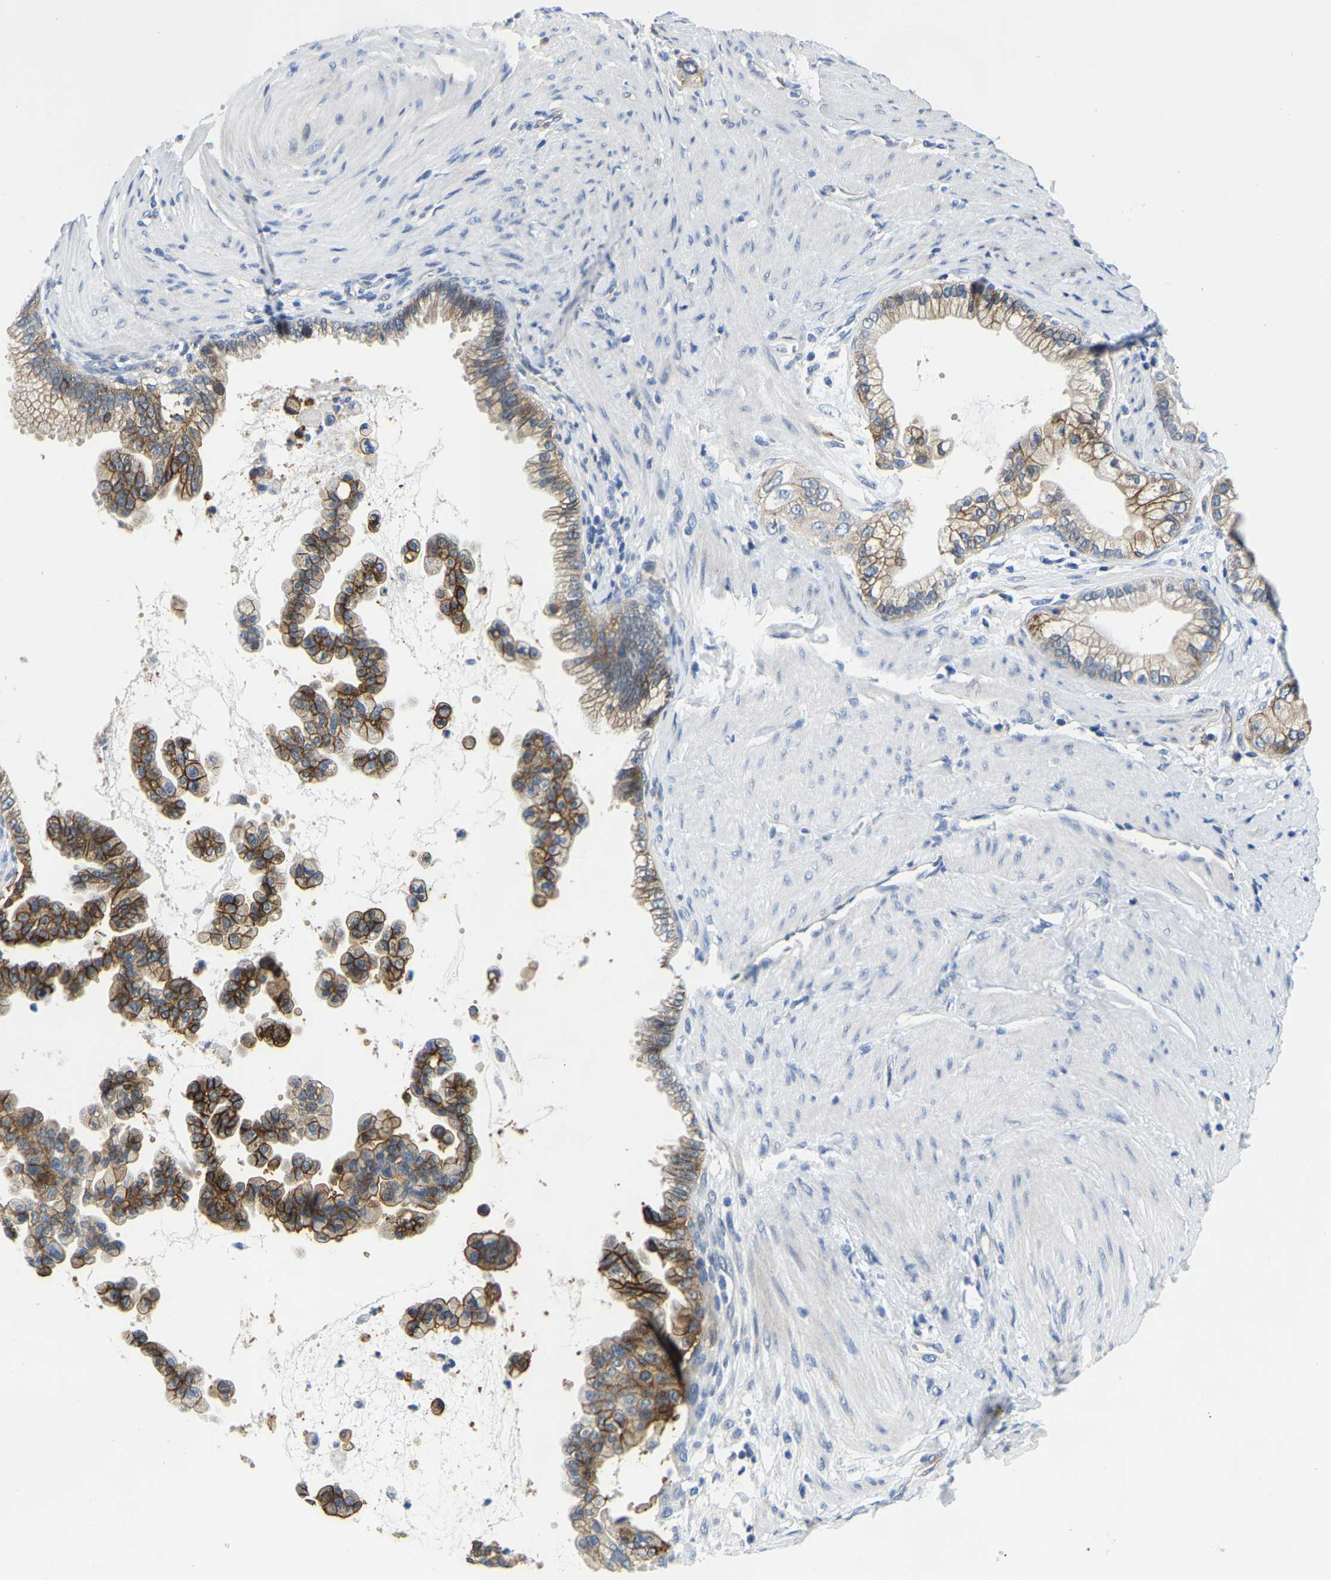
{"staining": {"intensity": "moderate", "quantity": ">75%", "location": "cytoplasmic/membranous"}, "tissue": "pancreatic cancer", "cell_type": "Tumor cells", "image_type": "cancer", "snomed": [{"axis": "morphology", "description": "Adenocarcinoma, NOS"}, {"axis": "topography", "description": "Pancreas"}], "caption": "Immunohistochemistry of pancreatic adenocarcinoma shows medium levels of moderate cytoplasmic/membranous expression in about >75% of tumor cells.", "gene": "ITGA2", "patient": {"sex": "male", "age": 69}}